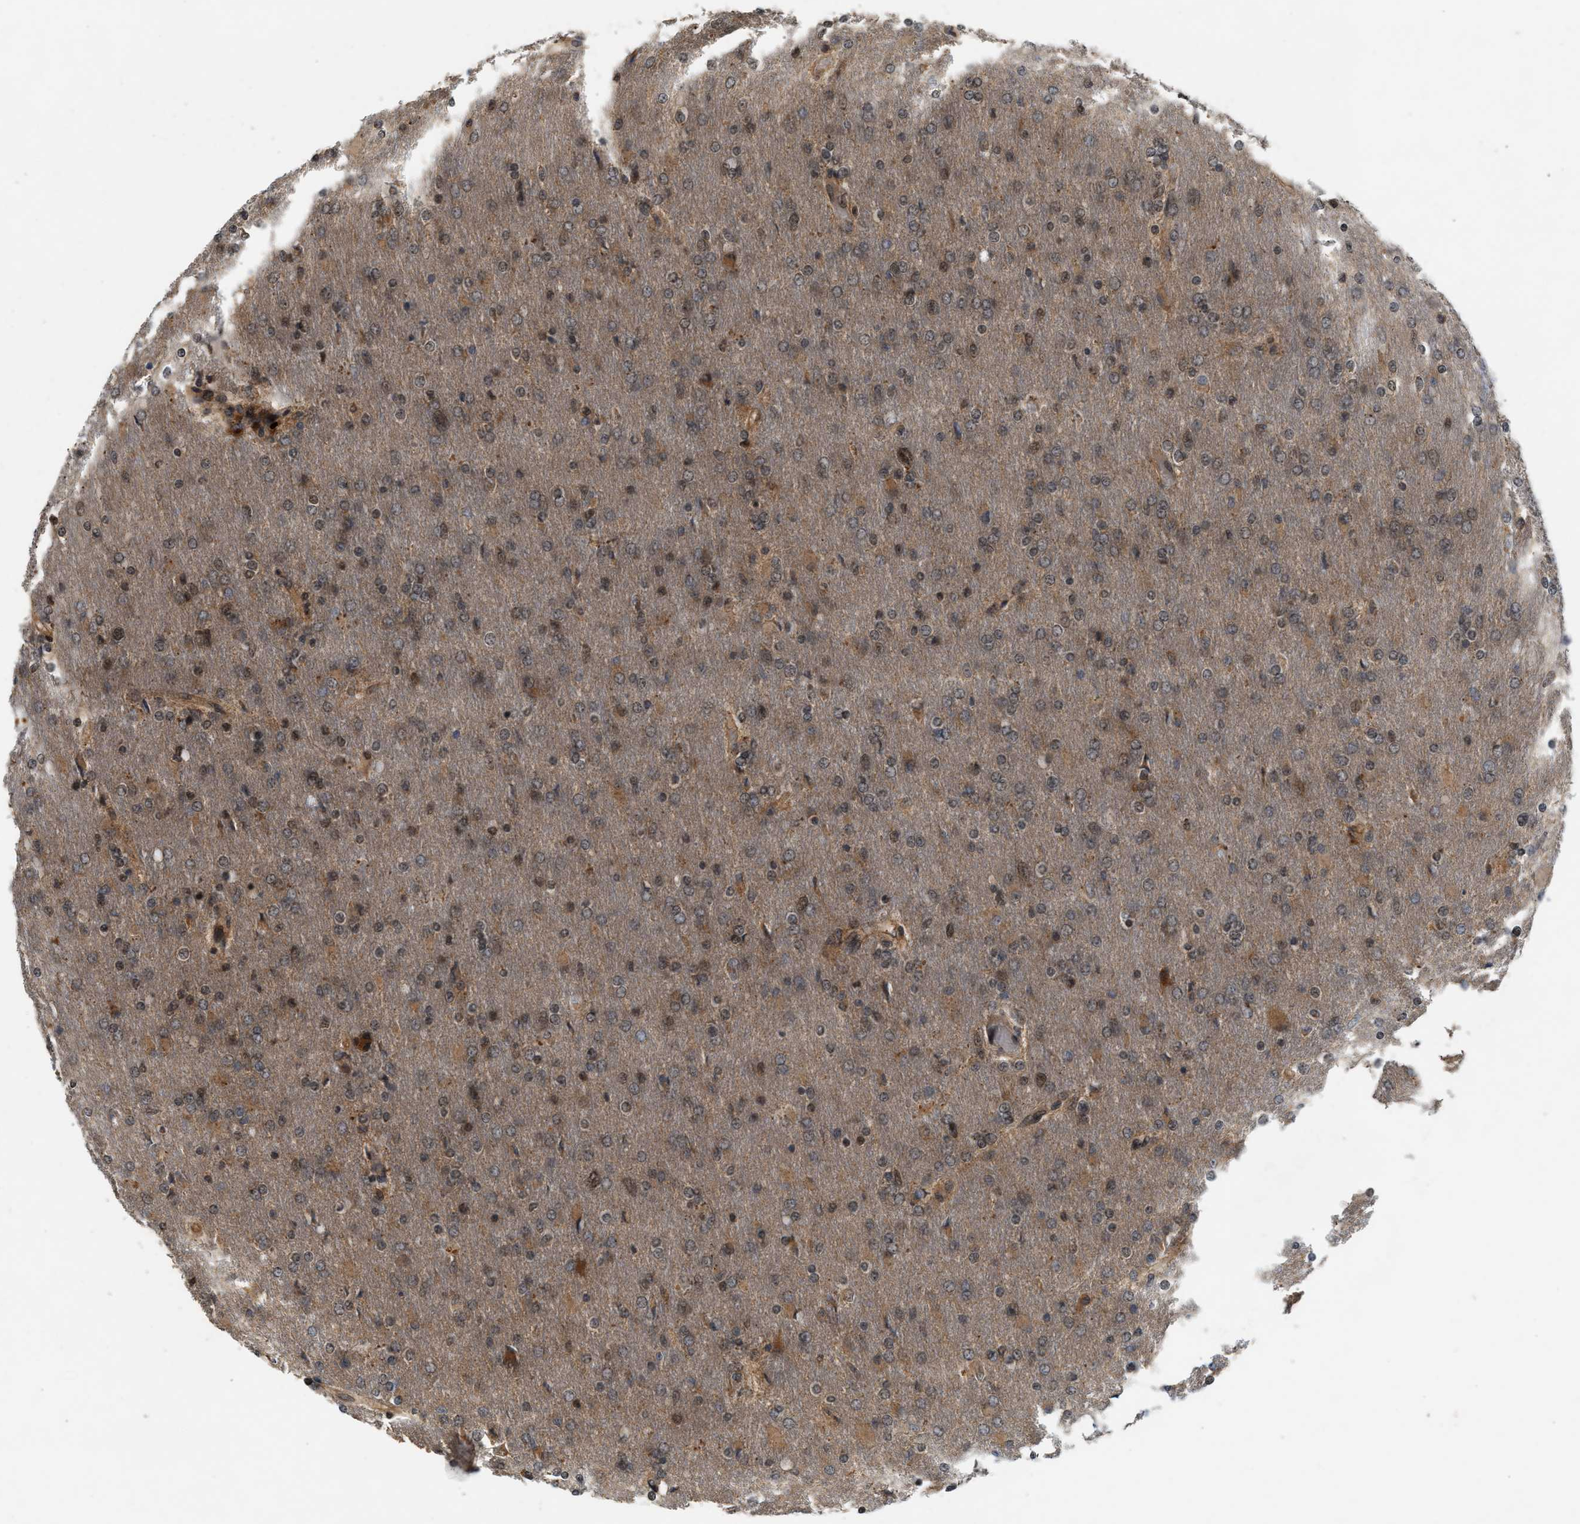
{"staining": {"intensity": "weak", "quantity": ">75%", "location": "cytoplasmic/membranous,nuclear"}, "tissue": "glioma", "cell_type": "Tumor cells", "image_type": "cancer", "snomed": [{"axis": "morphology", "description": "Glioma, malignant, High grade"}, {"axis": "topography", "description": "Cerebral cortex"}], "caption": "Brown immunohistochemical staining in glioma demonstrates weak cytoplasmic/membranous and nuclear positivity in approximately >75% of tumor cells.", "gene": "RUSC2", "patient": {"sex": "female", "age": 36}}